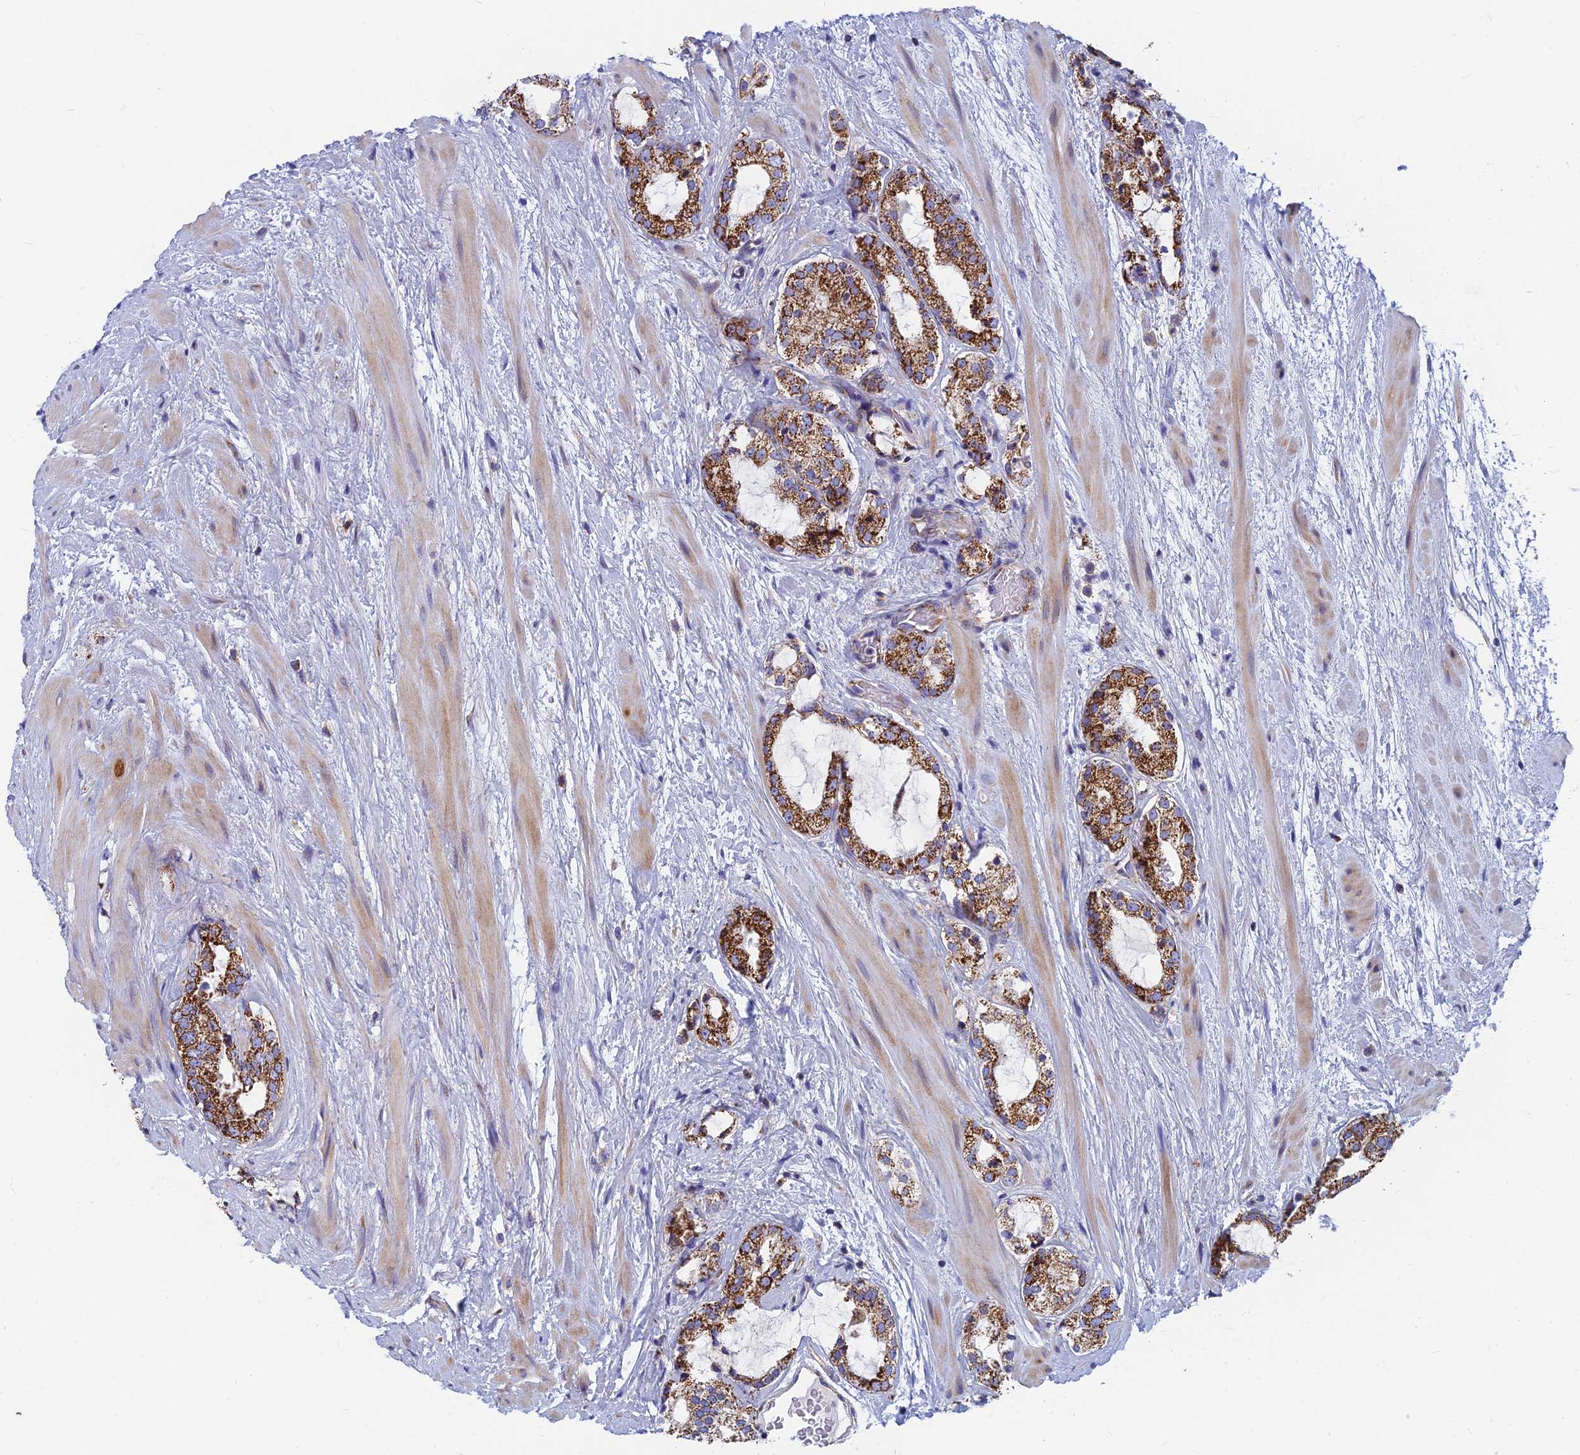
{"staining": {"intensity": "strong", "quantity": "25%-75%", "location": "cytoplasmic/membranous"}, "tissue": "prostate cancer", "cell_type": "Tumor cells", "image_type": "cancer", "snomed": [{"axis": "morphology", "description": "Adenocarcinoma, High grade"}, {"axis": "topography", "description": "Prostate"}], "caption": "An IHC micrograph of tumor tissue is shown. Protein staining in brown highlights strong cytoplasmic/membranous positivity in prostate cancer within tumor cells.", "gene": "MRPS9", "patient": {"sex": "male", "age": 64}}